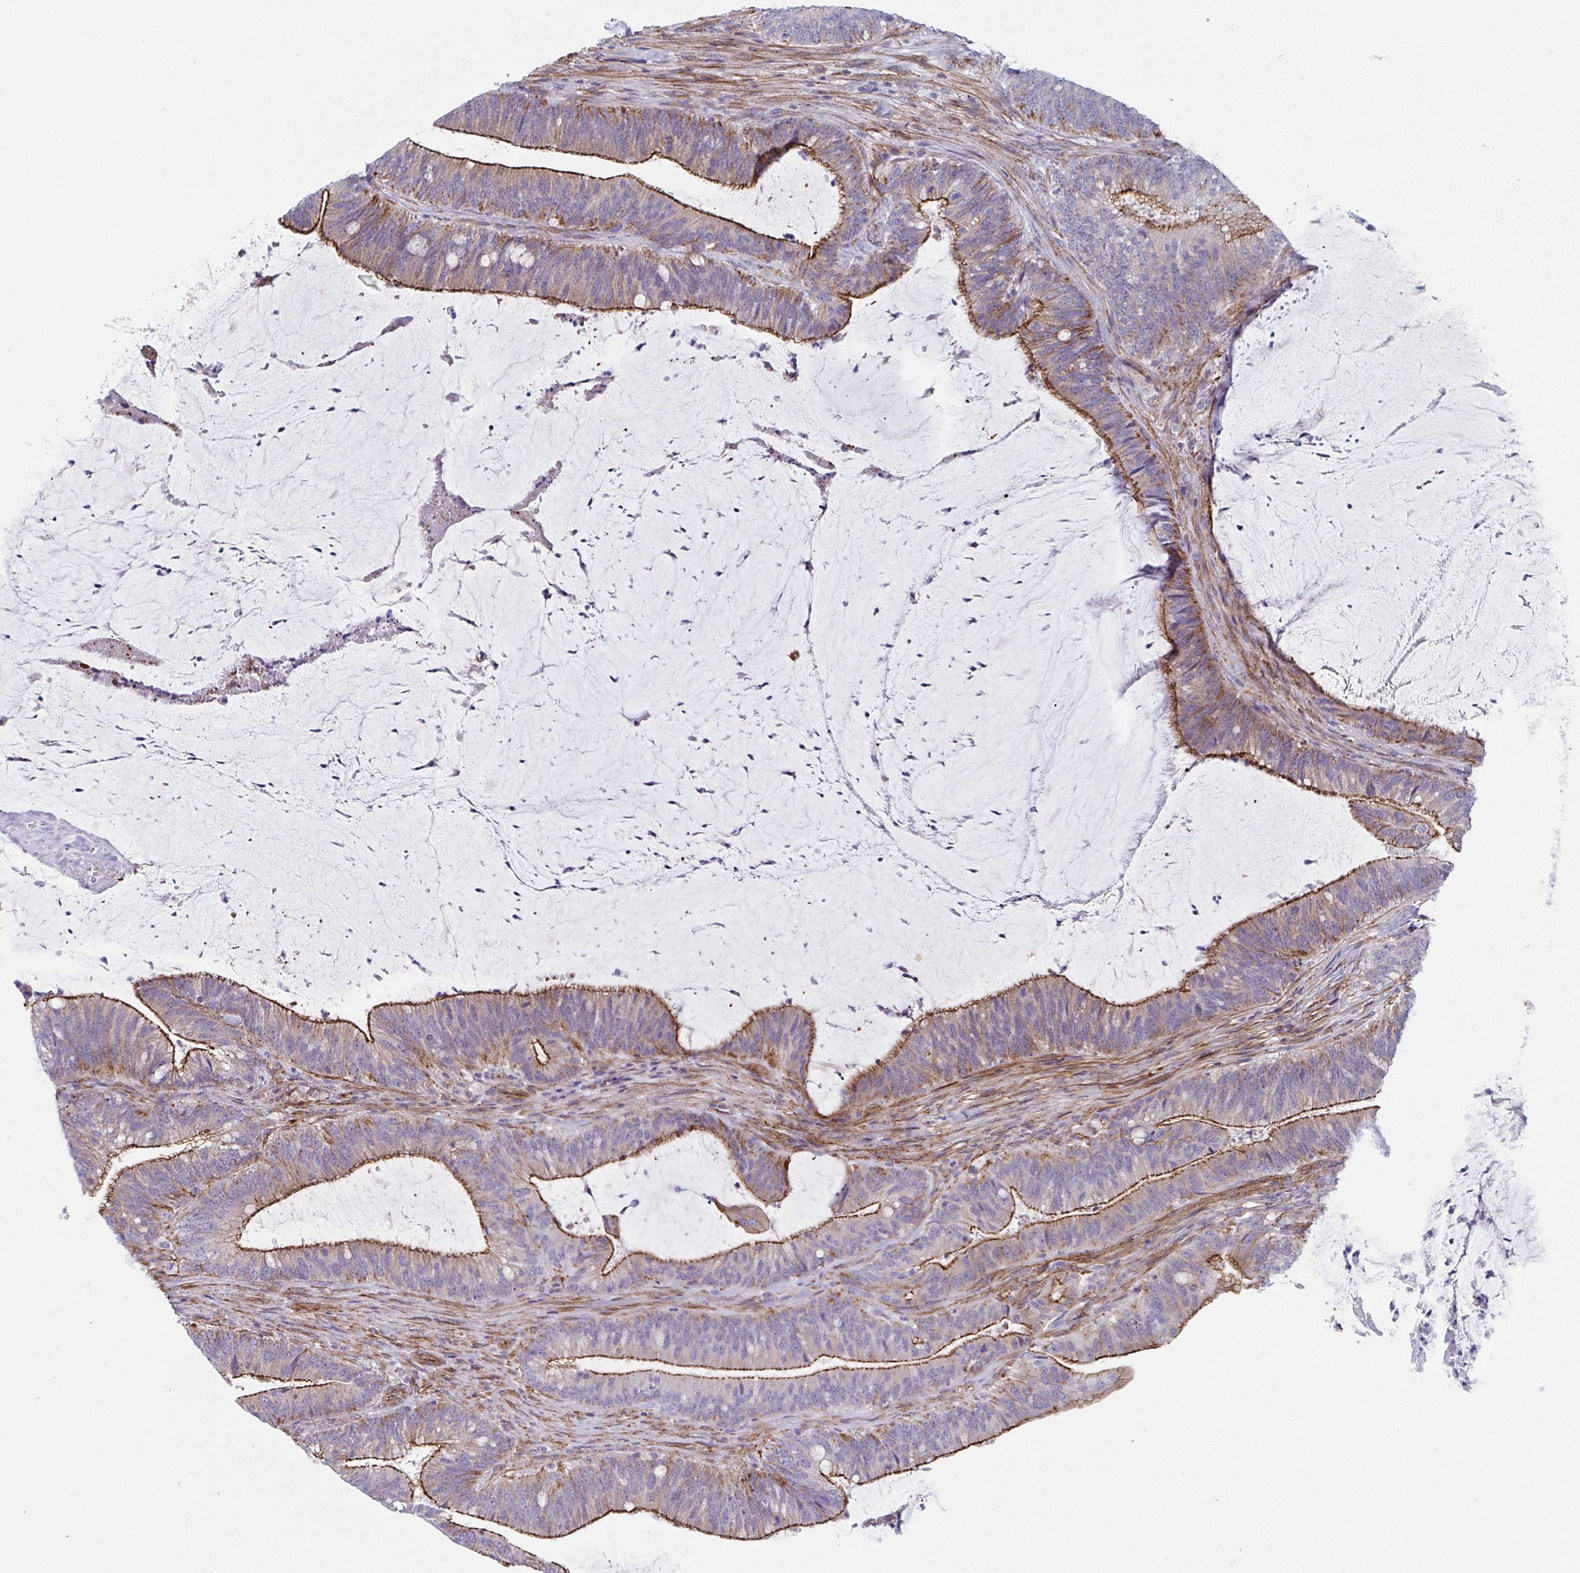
{"staining": {"intensity": "moderate", "quantity": "25%-75%", "location": "cytoplasmic/membranous"}, "tissue": "colorectal cancer", "cell_type": "Tumor cells", "image_type": "cancer", "snomed": [{"axis": "morphology", "description": "Adenocarcinoma, NOS"}, {"axis": "topography", "description": "Colon"}], "caption": "Protein staining exhibits moderate cytoplasmic/membranous staining in about 25%-75% of tumor cells in colorectal adenocarcinoma.", "gene": "TRAM2", "patient": {"sex": "female", "age": 43}}